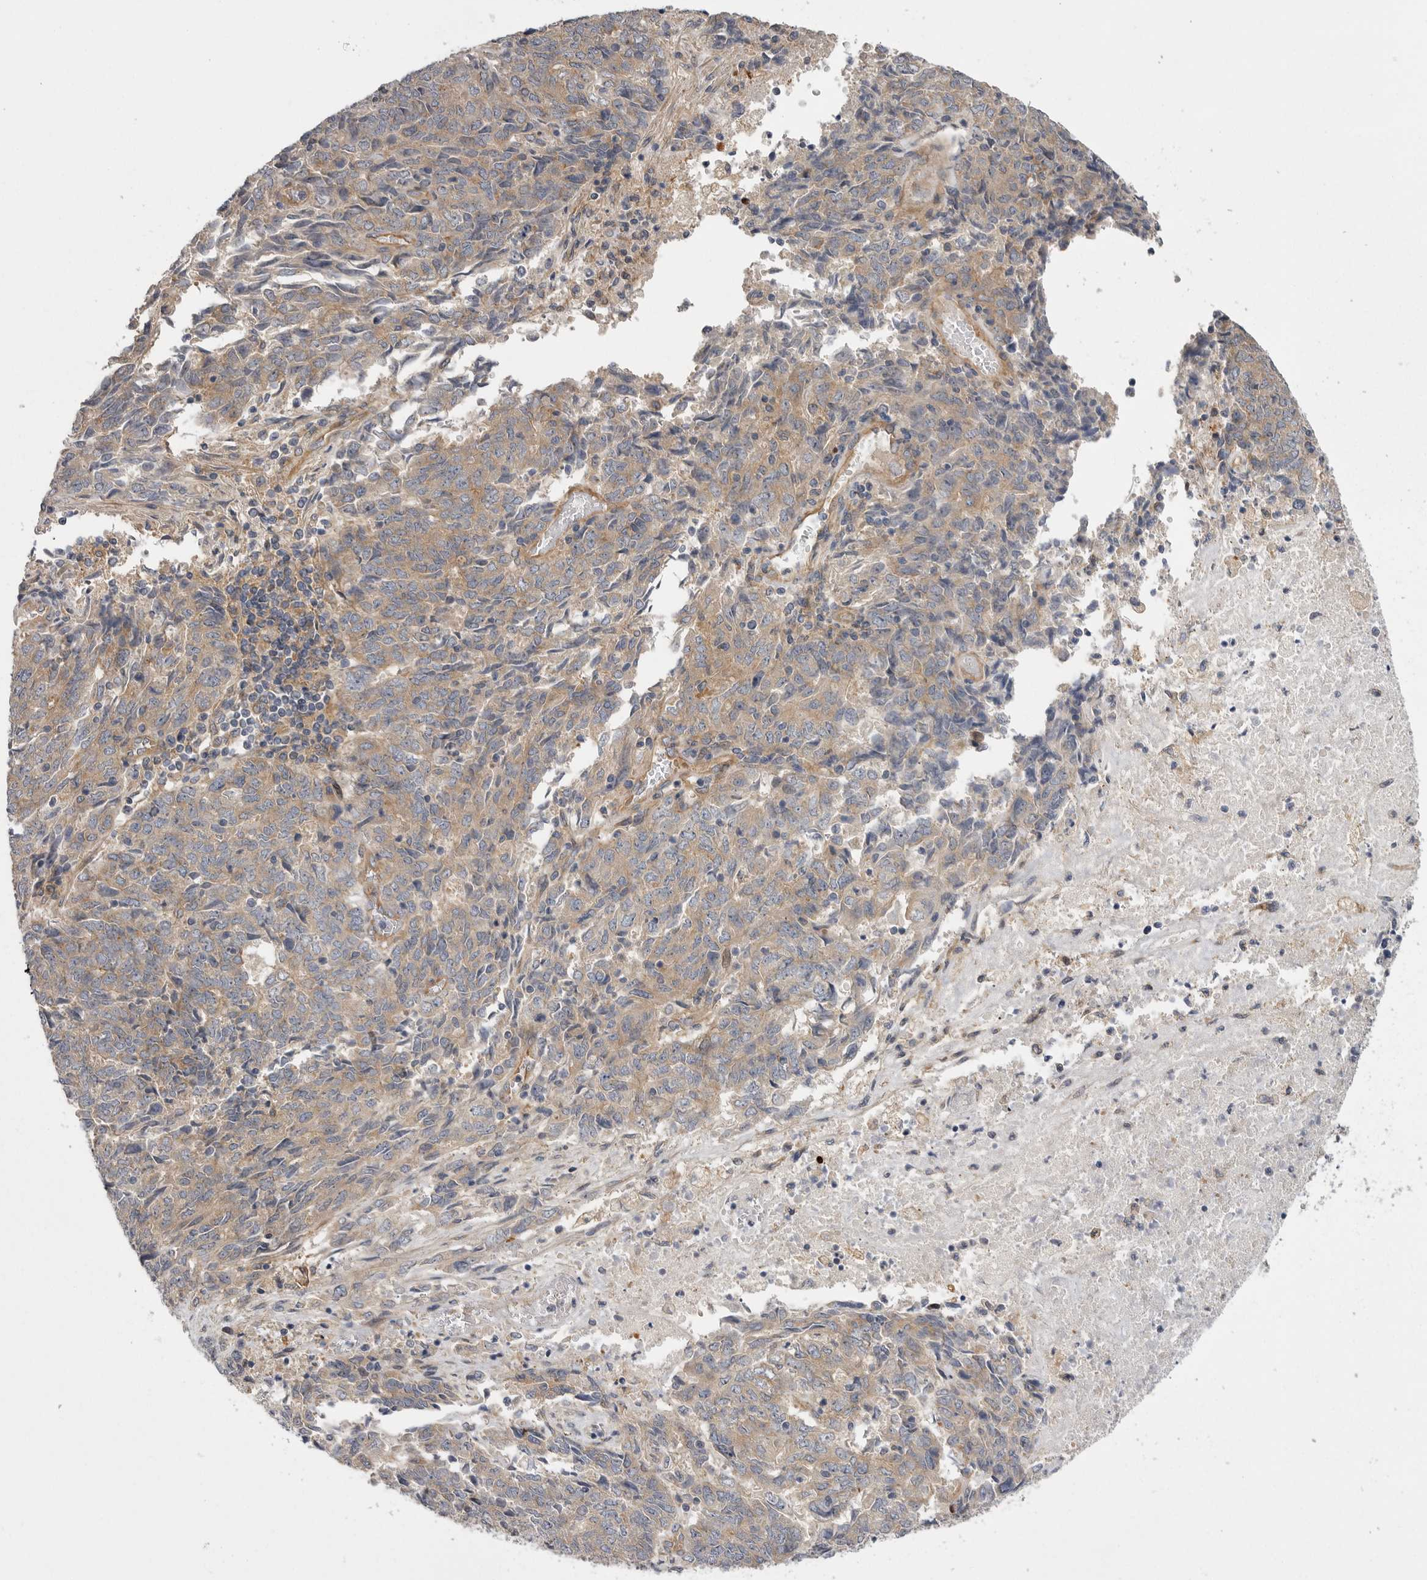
{"staining": {"intensity": "weak", "quantity": "25%-75%", "location": "cytoplasmic/membranous"}, "tissue": "endometrial cancer", "cell_type": "Tumor cells", "image_type": "cancer", "snomed": [{"axis": "morphology", "description": "Adenocarcinoma, NOS"}, {"axis": "topography", "description": "Endometrium"}], "caption": "Immunohistochemistry (IHC) staining of adenocarcinoma (endometrial), which demonstrates low levels of weak cytoplasmic/membranous staining in about 25%-75% of tumor cells indicating weak cytoplasmic/membranous protein staining. The staining was performed using DAB (3,3'-diaminobenzidine) (brown) for protein detection and nuclei were counterstained in hematoxylin (blue).", "gene": "OSBPL9", "patient": {"sex": "female", "age": 80}}